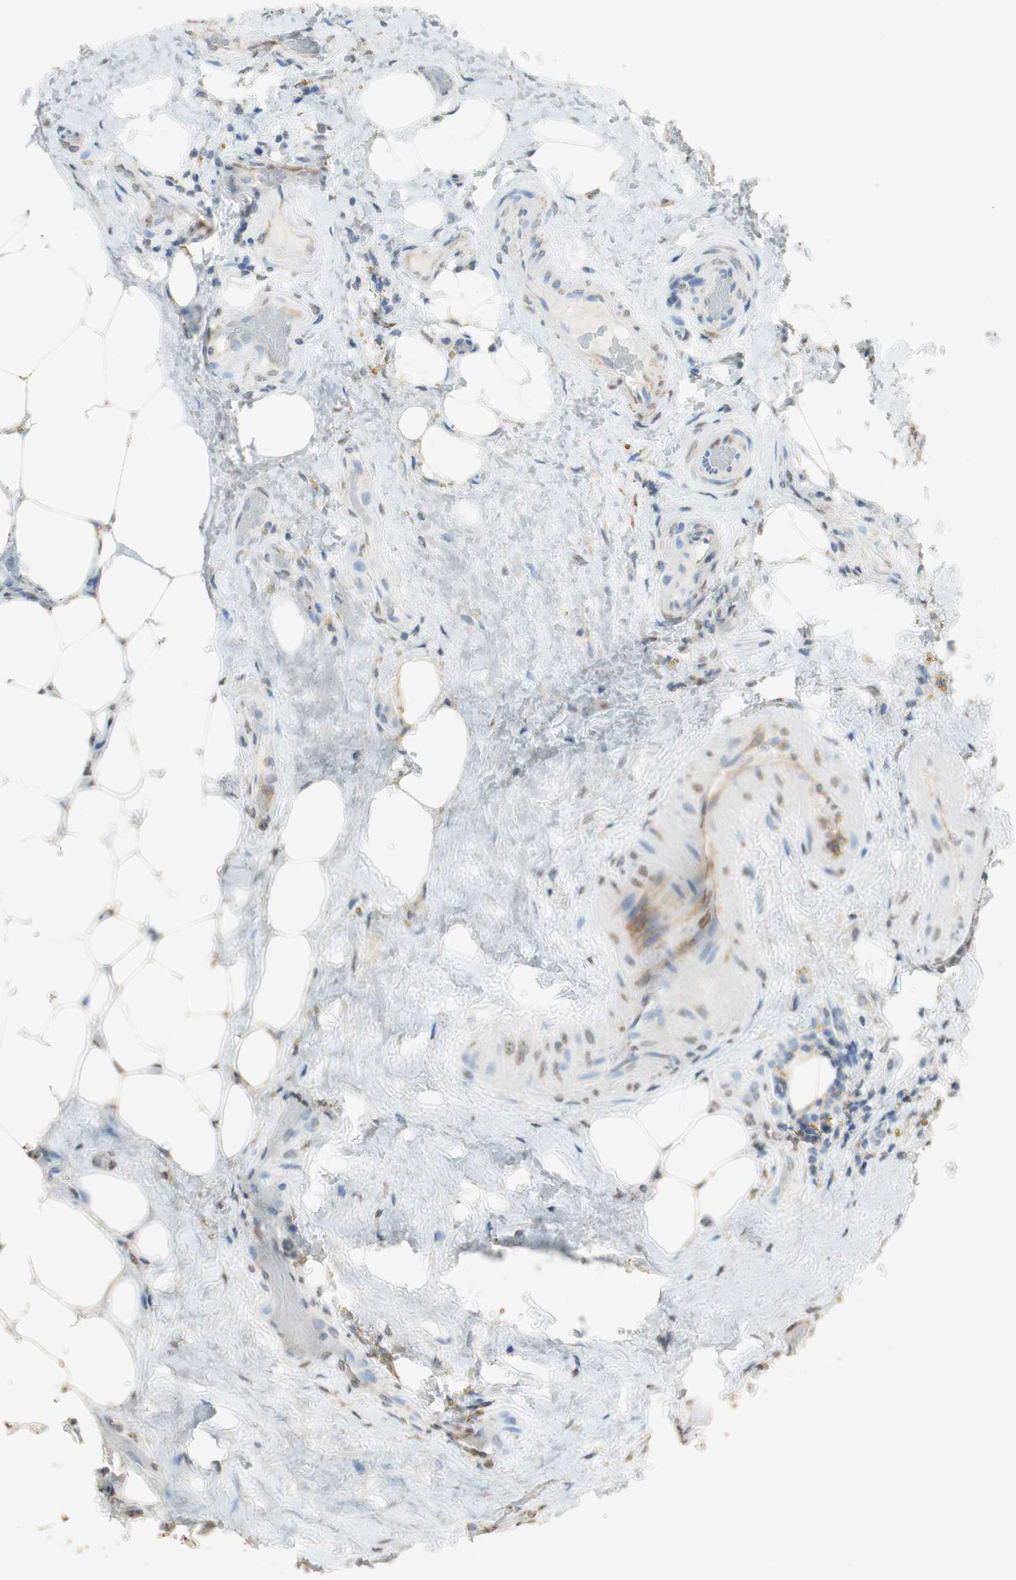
{"staining": {"intensity": "negative", "quantity": "none", "location": "none"}, "tissue": "thyroid cancer", "cell_type": "Tumor cells", "image_type": "cancer", "snomed": [{"axis": "morphology", "description": "Papillary adenocarcinoma, NOS"}, {"axis": "topography", "description": "Thyroid gland"}], "caption": "Tumor cells are negative for brown protein staining in thyroid cancer (papillary adenocarcinoma). (DAB immunohistochemistry (IHC), high magnification).", "gene": "L1CAM", "patient": {"sex": "male", "age": 77}}